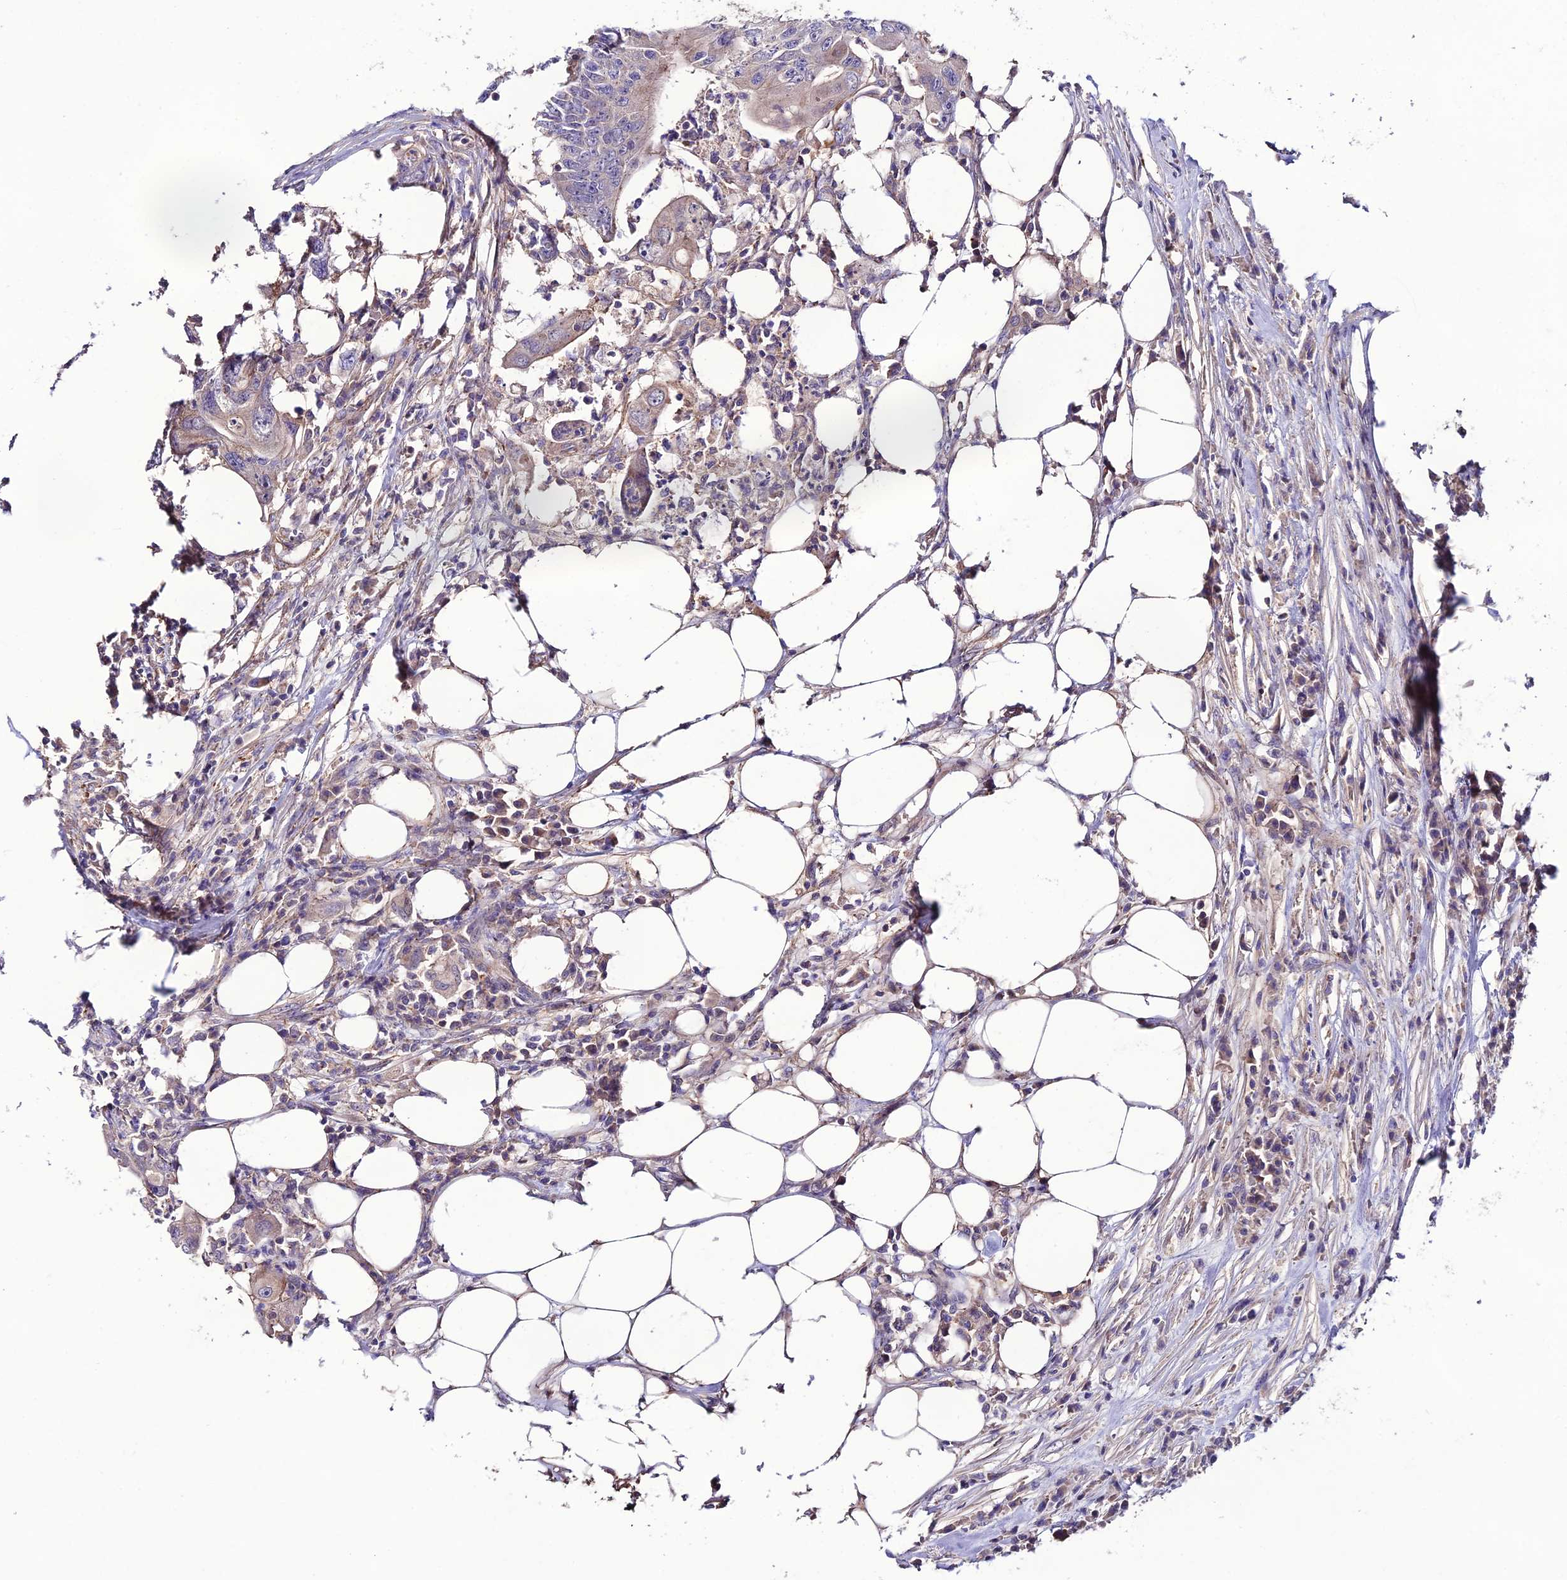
{"staining": {"intensity": "negative", "quantity": "none", "location": "none"}, "tissue": "colorectal cancer", "cell_type": "Tumor cells", "image_type": "cancer", "snomed": [{"axis": "morphology", "description": "Adenocarcinoma, NOS"}, {"axis": "topography", "description": "Colon"}], "caption": "Immunohistochemistry (IHC) photomicrograph of human adenocarcinoma (colorectal) stained for a protein (brown), which reveals no staining in tumor cells. (Brightfield microscopy of DAB (3,3'-diaminobenzidine) immunohistochemistry at high magnification).", "gene": "BRME1", "patient": {"sex": "male", "age": 71}}